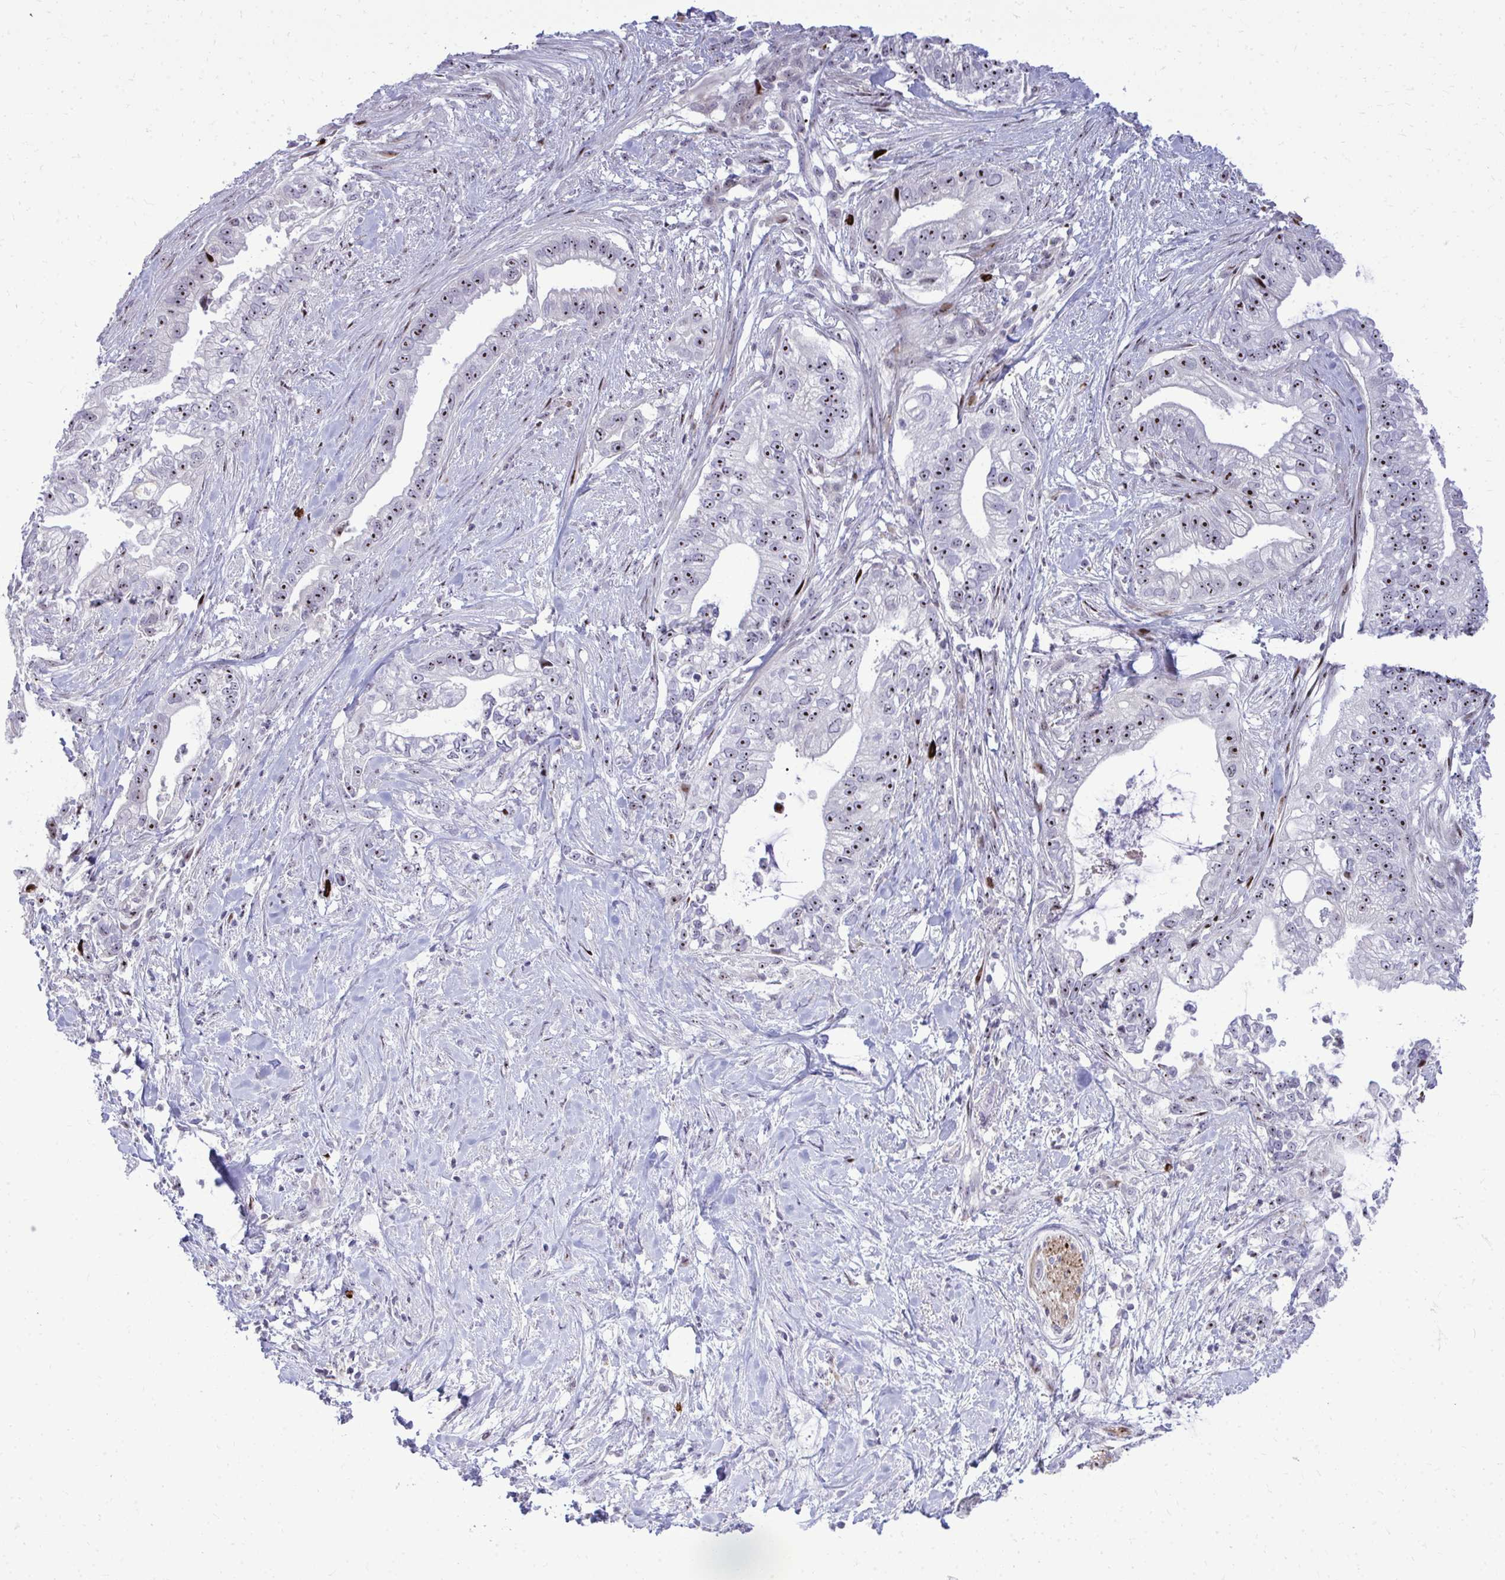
{"staining": {"intensity": "strong", "quantity": "25%-75%", "location": "nuclear"}, "tissue": "pancreatic cancer", "cell_type": "Tumor cells", "image_type": "cancer", "snomed": [{"axis": "morphology", "description": "Adenocarcinoma, NOS"}, {"axis": "topography", "description": "Pancreas"}], "caption": "A micrograph of human pancreatic cancer stained for a protein exhibits strong nuclear brown staining in tumor cells.", "gene": "DLX4", "patient": {"sex": "male", "age": 70}}